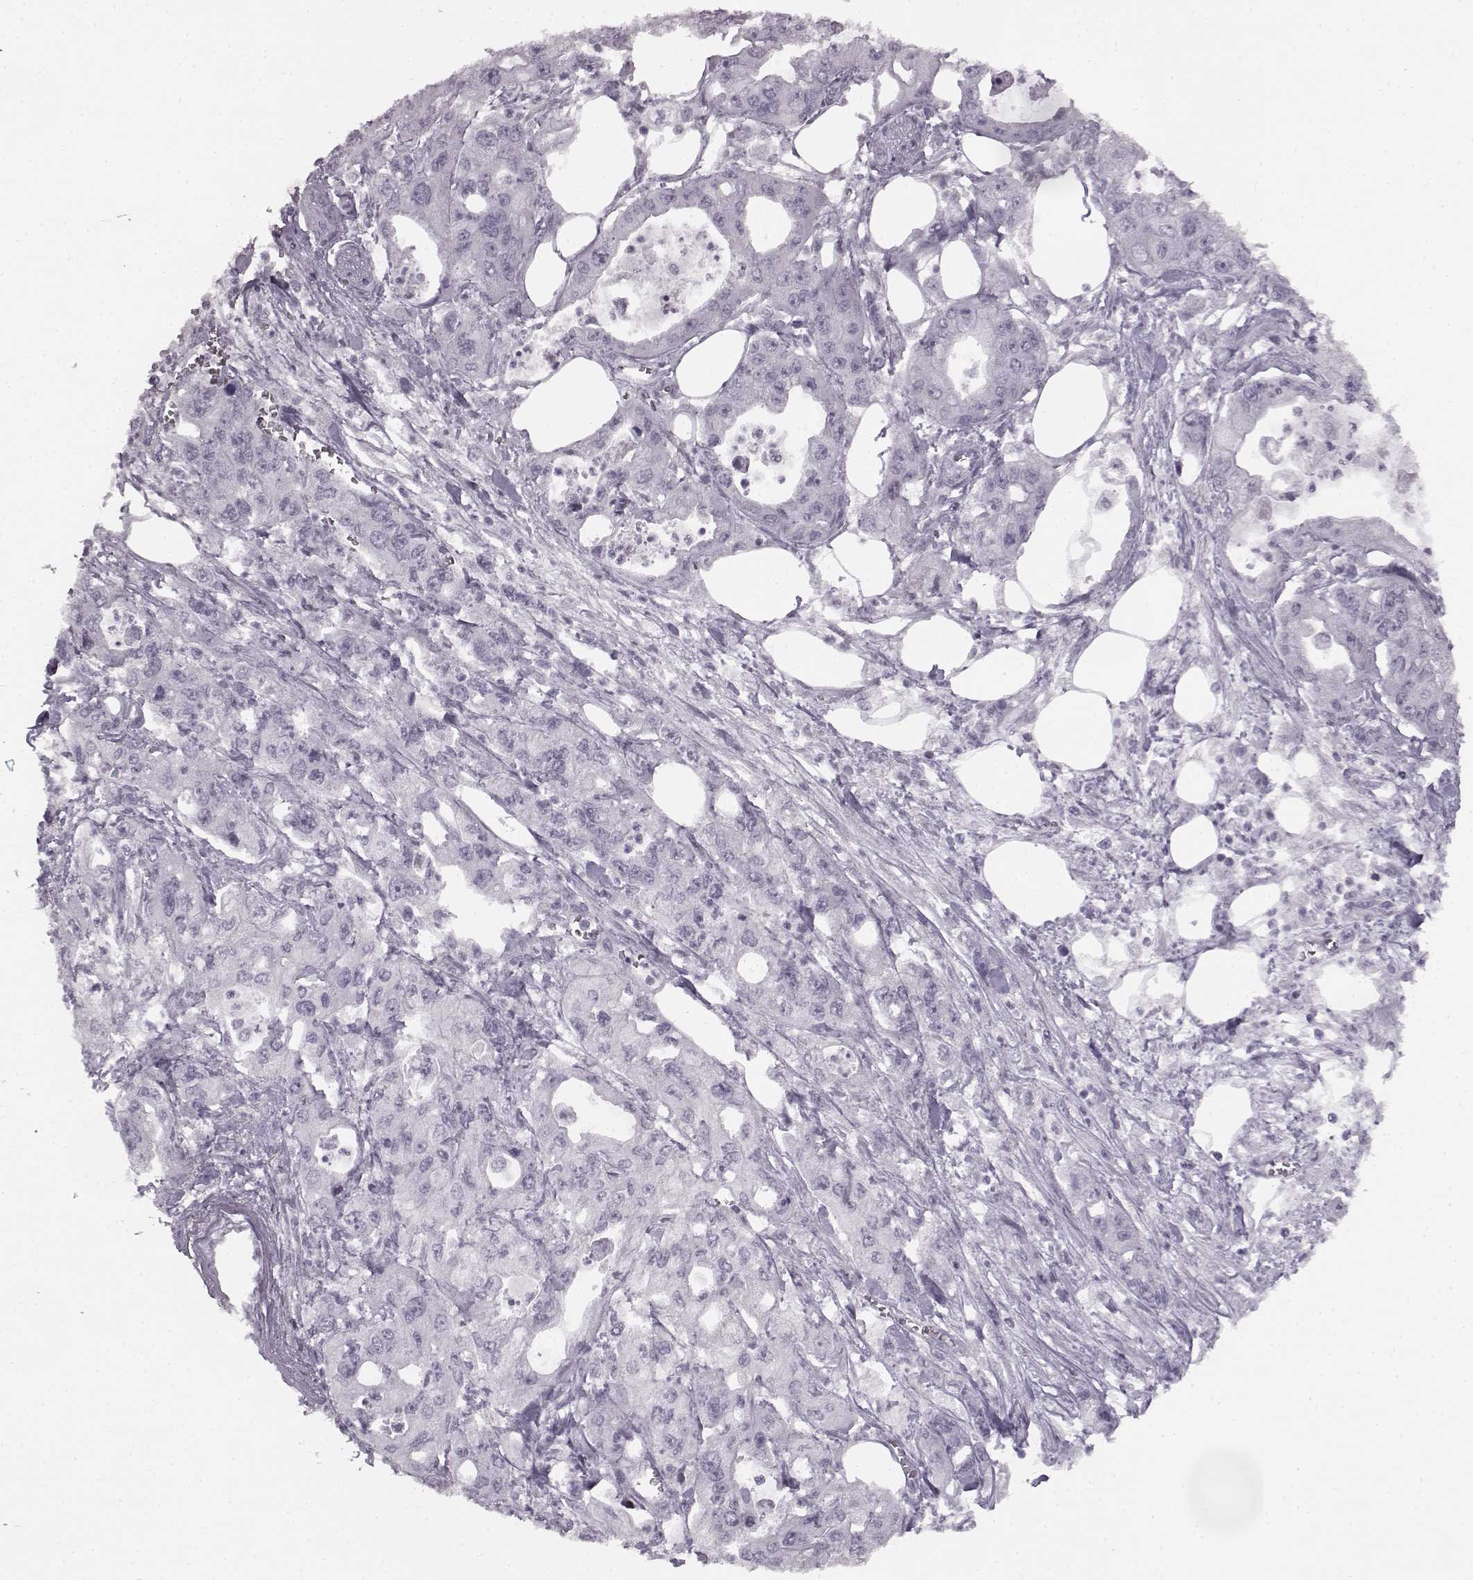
{"staining": {"intensity": "negative", "quantity": "none", "location": "none"}, "tissue": "pancreatic cancer", "cell_type": "Tumor cells", "image_type": "cancer", "snomed": [{"axis": "morphology", "description": "Adenocarcinoma, NOS"}, {"axis": "topography", "description": "Pancreas"}], "caption": "This is an immunohistochemistry (IHC) image of pancreatic cancer. There is no expression in tumor cells.", "gene": "SEMG2", "patient": {"sex": "male", "age": 70}}